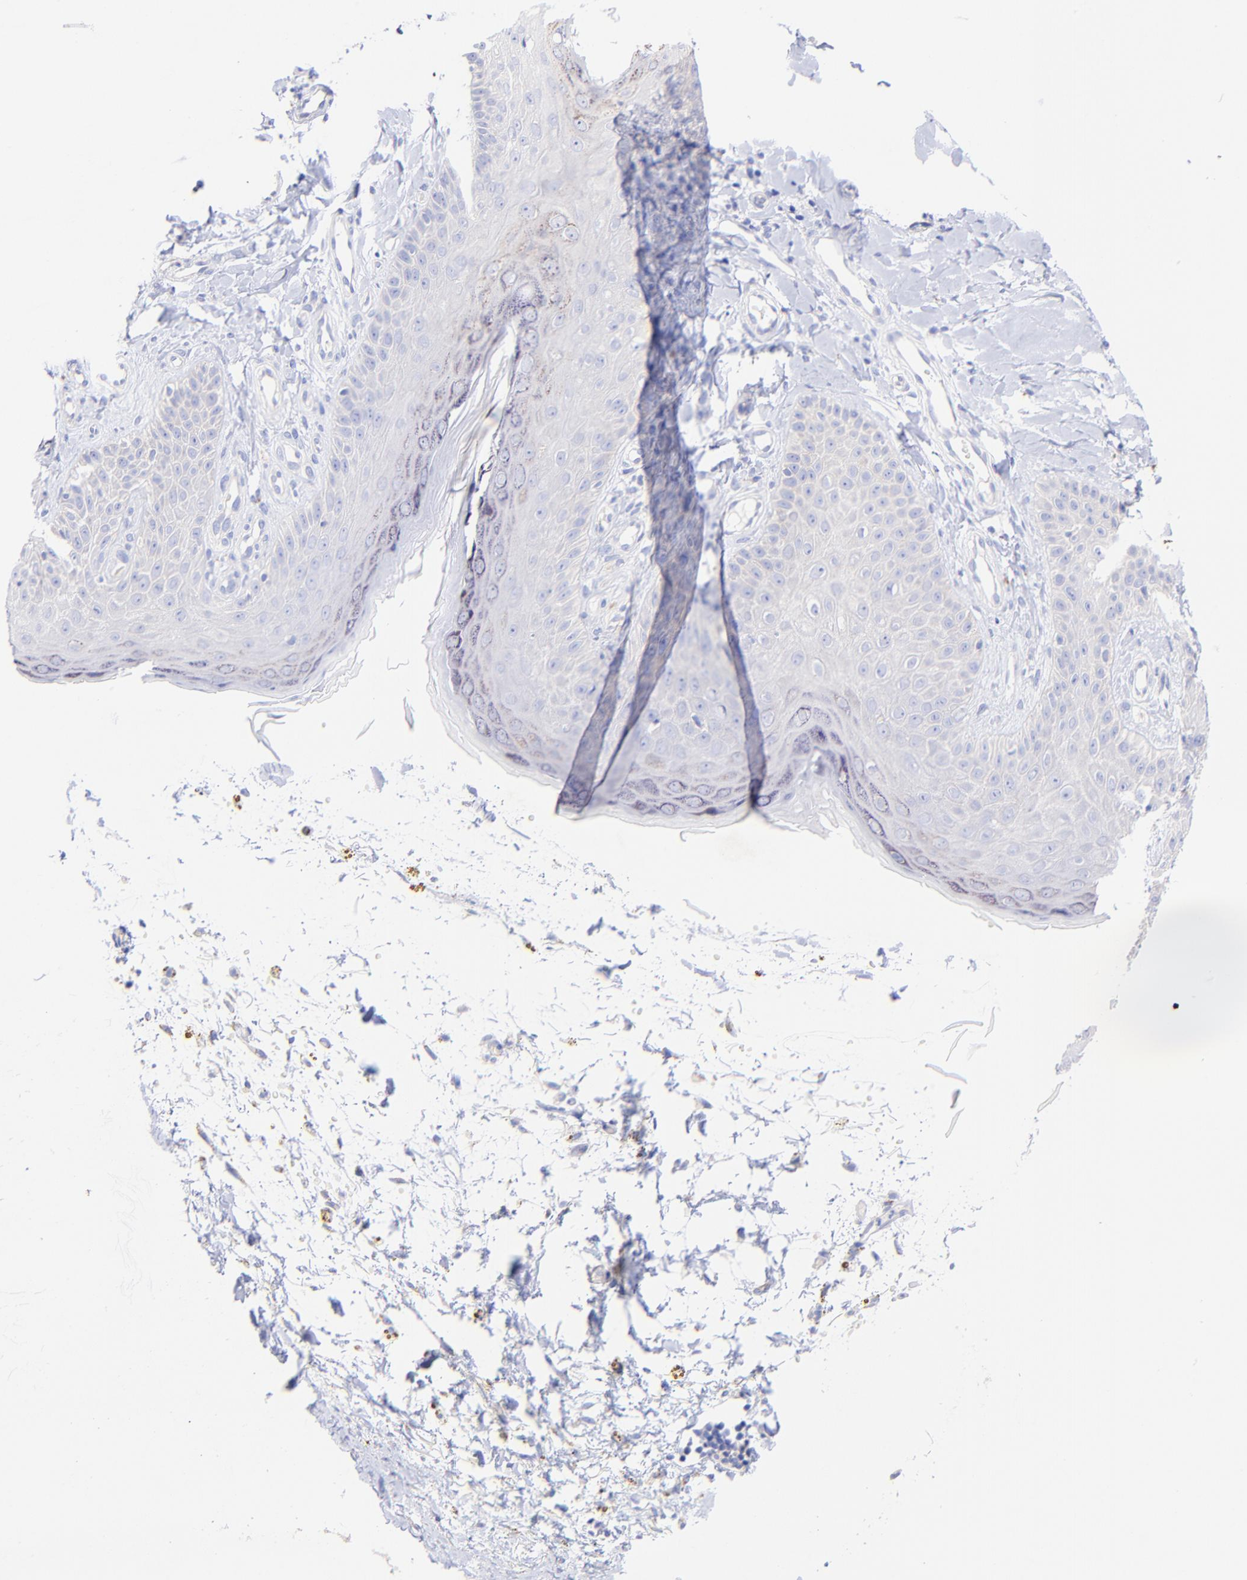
{"staining": {"intensity": "negative", "quantity": "none", "location": "none"}, "tissue": "skin cancer", "cell_type": "Tumor cells", "image_type": "cancer", "snomed": [{"axis": "morphology", "description": "Squamous cell carcinoma, NOS"}, {"axis": "topography", "description": "Skin"}], "caption": "DAB (3,3'-diaminobenzidine) immunohistochemical staining of skin squamous cell carcinoma exhibits no significant staining in tumor cells.", "gene": "GPHN", "patient": {"sex": "female", "age": 40}}